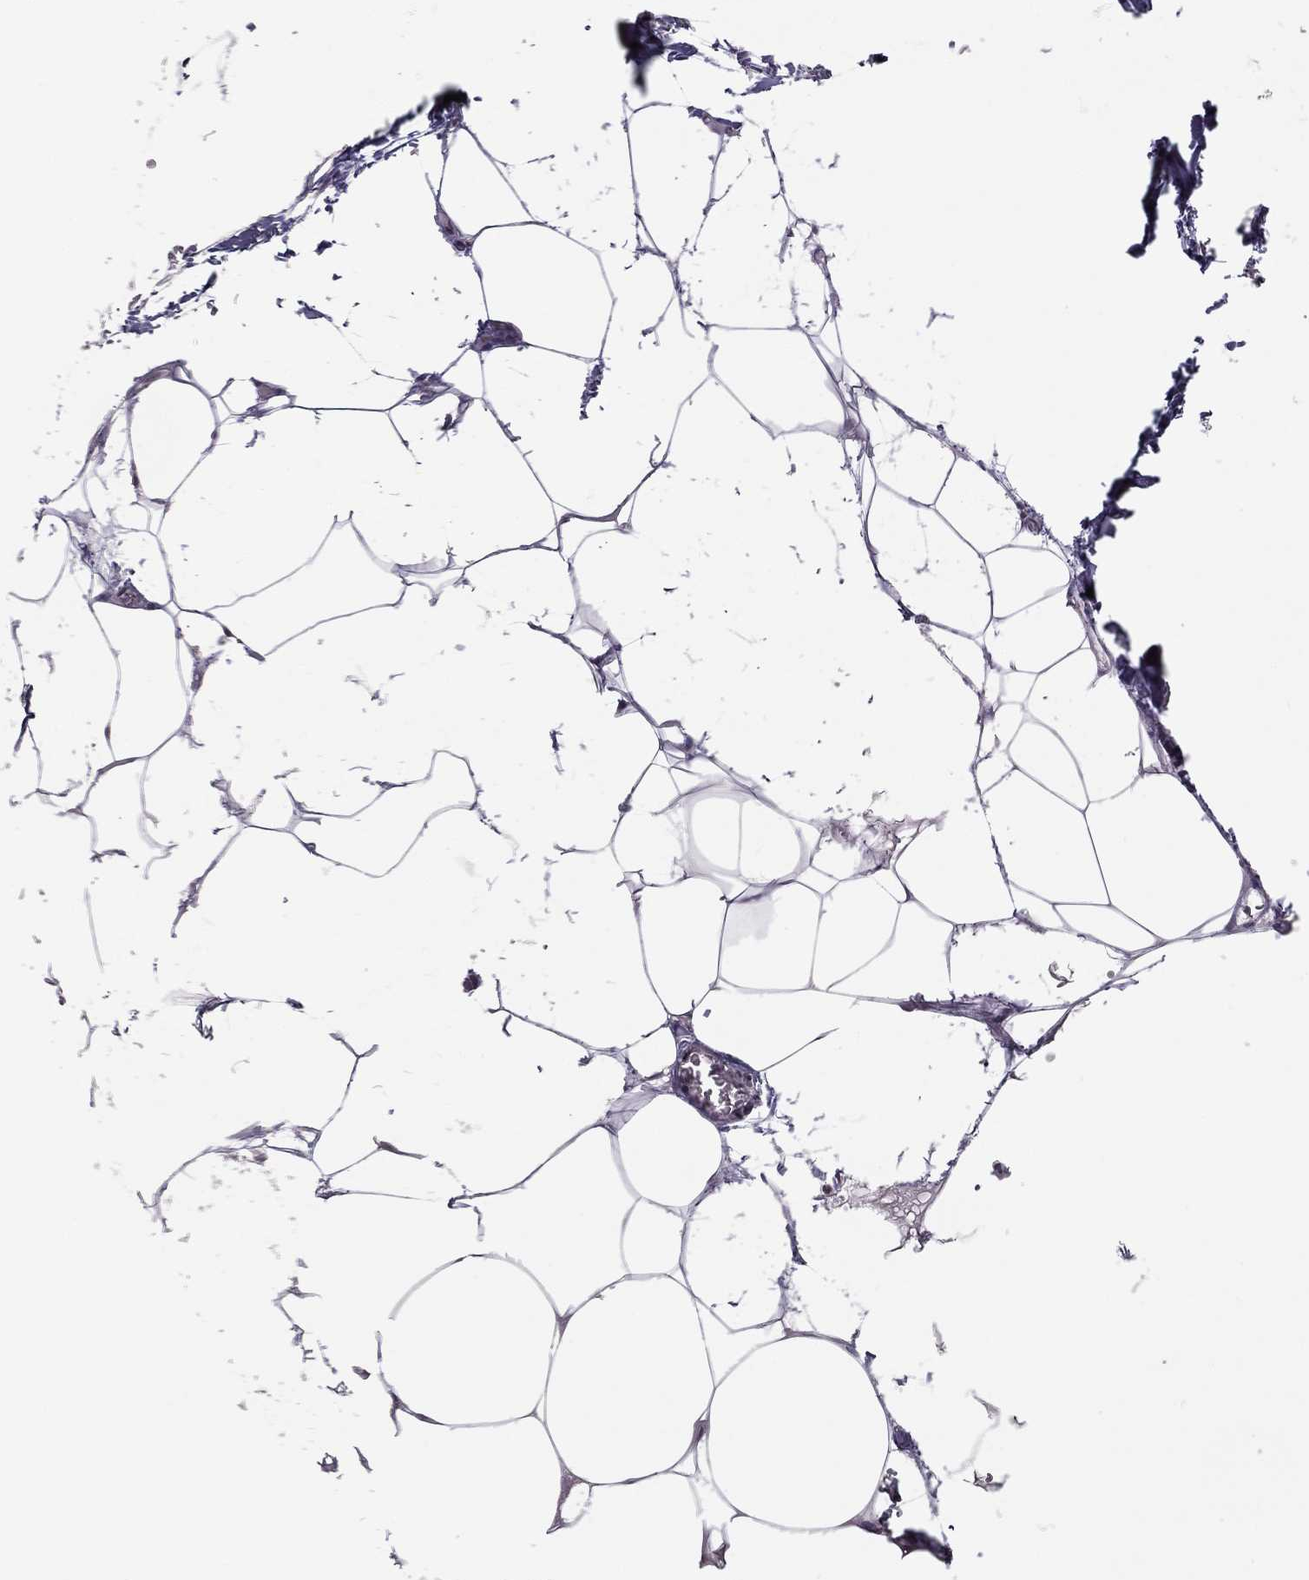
{"staining": {"intensity": "negative", "quantity": "none", "location": "none"}, "tissue": "lymph node", "cell_type": "Non-germinal center cells", "image_type": "normal", "snomed": [{"axis": "morphology", "description": "Normal tissue, NOS"}, {"axis": "topography", "description": "Lymph node"}], "caption": "High magnification brightfield microscopy of unremarkable lymph node stained with DAB (3,3'-diaminobenzidine) (brown) and counterstained with hematoxylin (blue): non-germinal center cells show no significant positivity. (Brightfield microscopy of DAB immunohistochemistry (IHC) at high magnification).", "gene": "ANKS4B", "patient": {"sex": "male", "age": 59}}